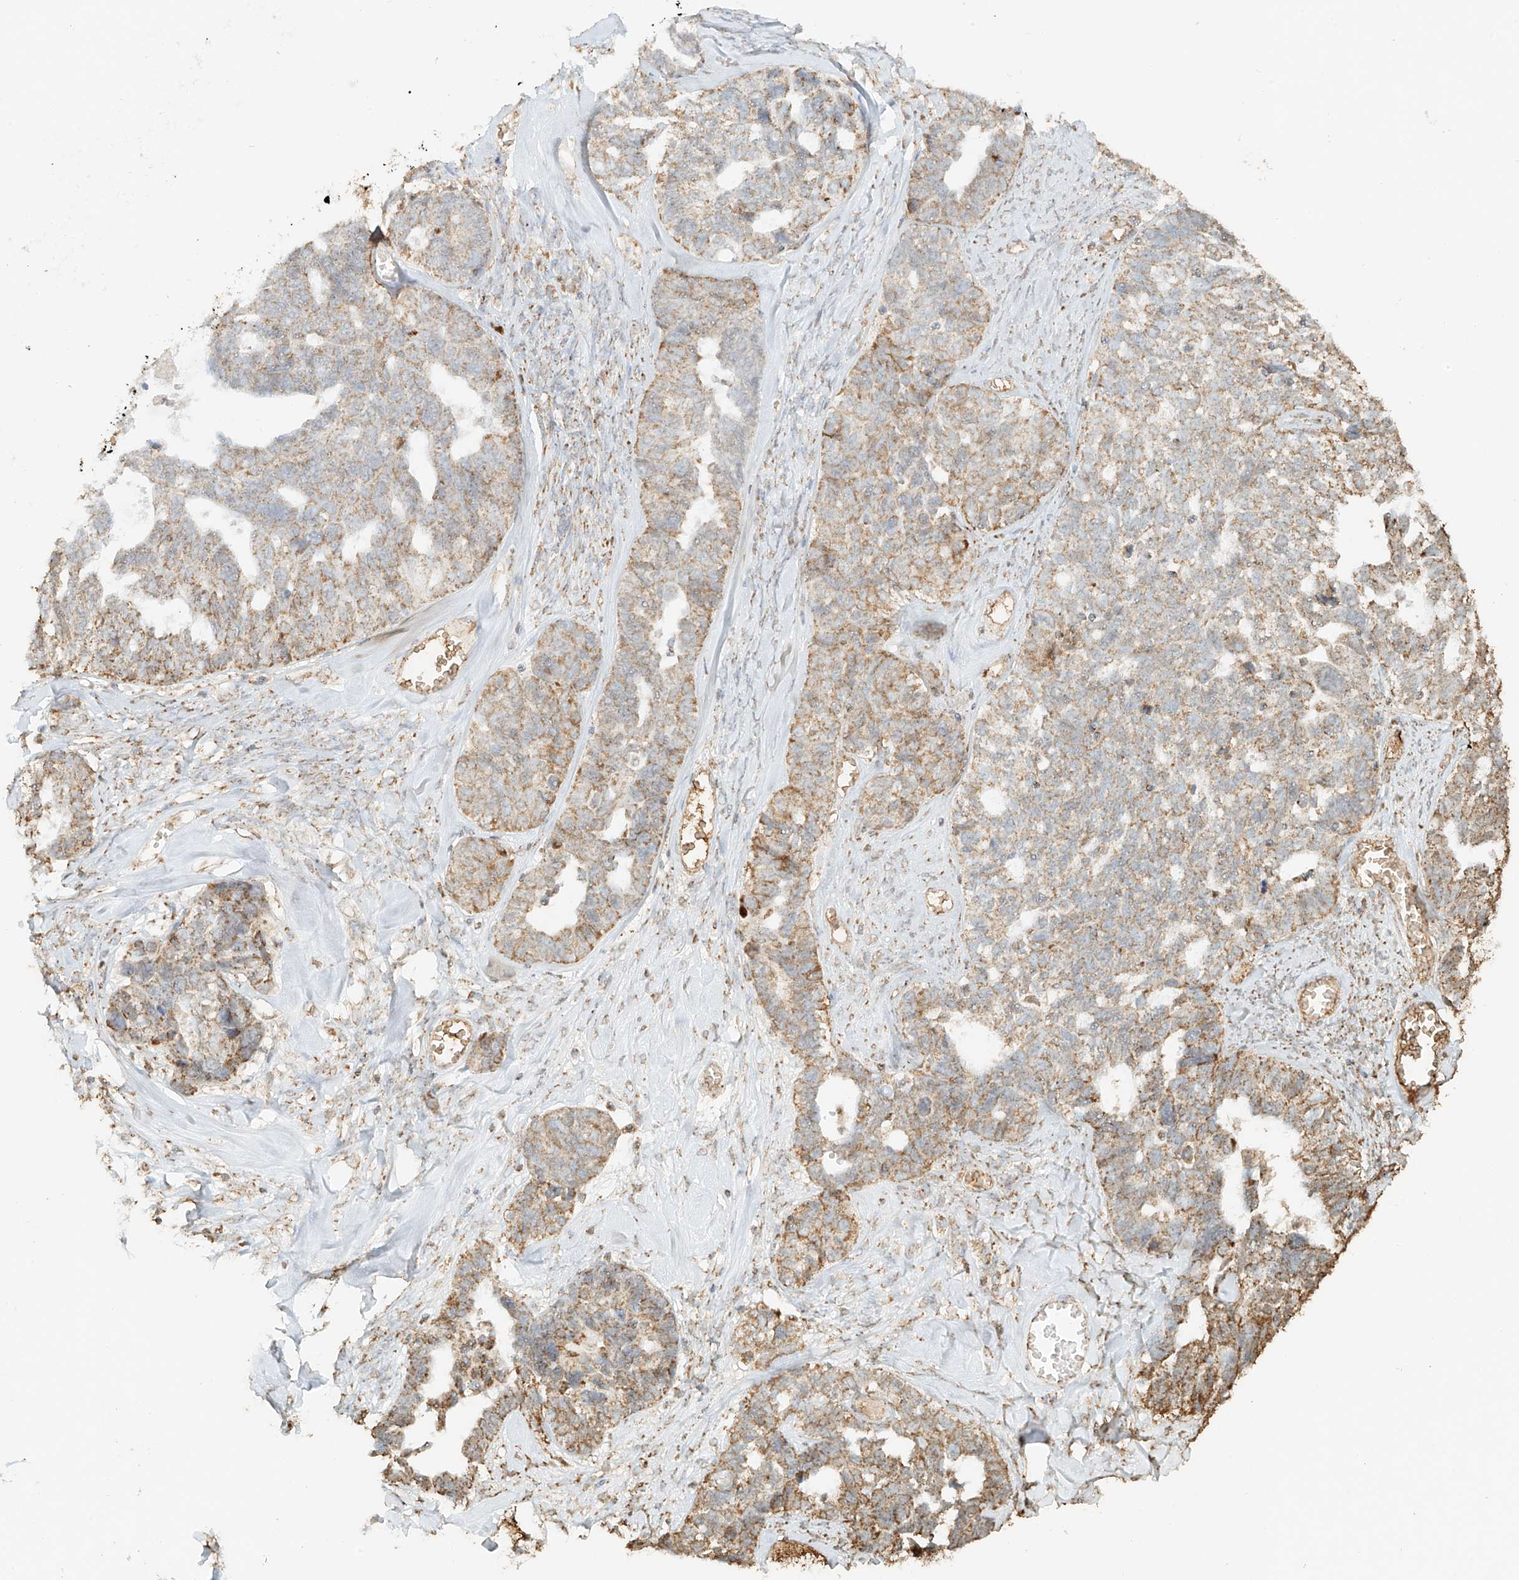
{"staining": {"intensity": "moderate", "quantity": ">75%", "location": "cytoplasmic/membranous"}, "tissue": "ovarian cancer", "cell_type": "Tumor cells", "image_type": "cancer", "snomed": [{"axis": "morphology", "description": "Cystadenocarcinoma, serous, NOS"}, {"axis": "topography", "description": "Ovary"}], "caption": "A high-resolution micrograph shows IHC staining of ovarian serous cystadenocarcinoma, which shows moderate cytoplasmic/membranous expression in about >75% of tumor cells.", "gene": "MIPEP", "patient": {"sex": "female", "age": 79}}